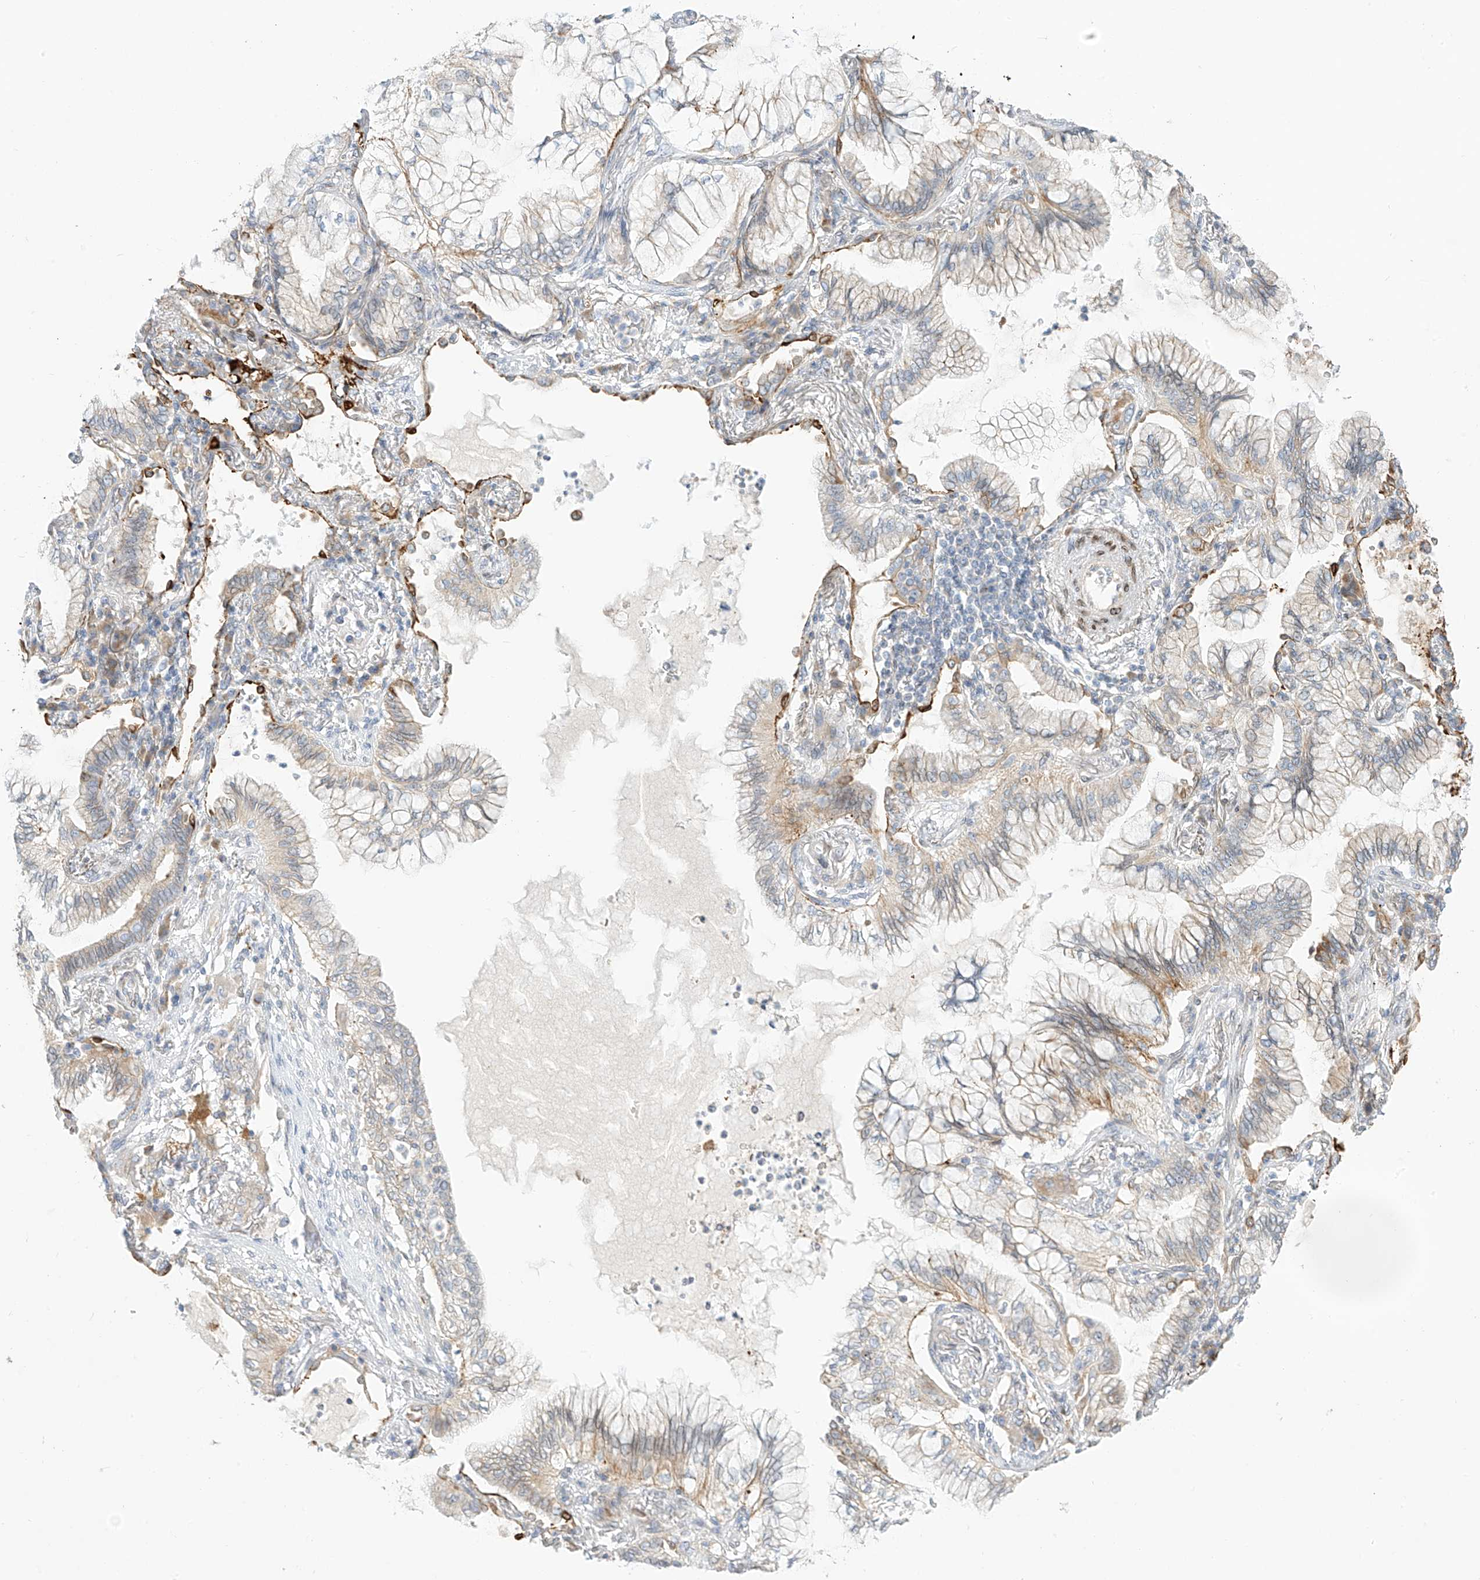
{"staining": {"intensity": "negative", "quantity": "none", "location": "none"}, "tissue": "lung cancer", "cell_type": "Tumor cells", "image_type": "cancer", "snomed": [{"axis": "morphology", "description": "Adenocarcinoma, NOS"}, {"axis": "topography", "description": "Lung"}], "caption": "Immunohistochemical staining of adenocarcinoma (lung) demonstrates no significant positivity in tumor cells.", "gene": "PCYOX1", "patient": {"sex": "female", "age": 70}}